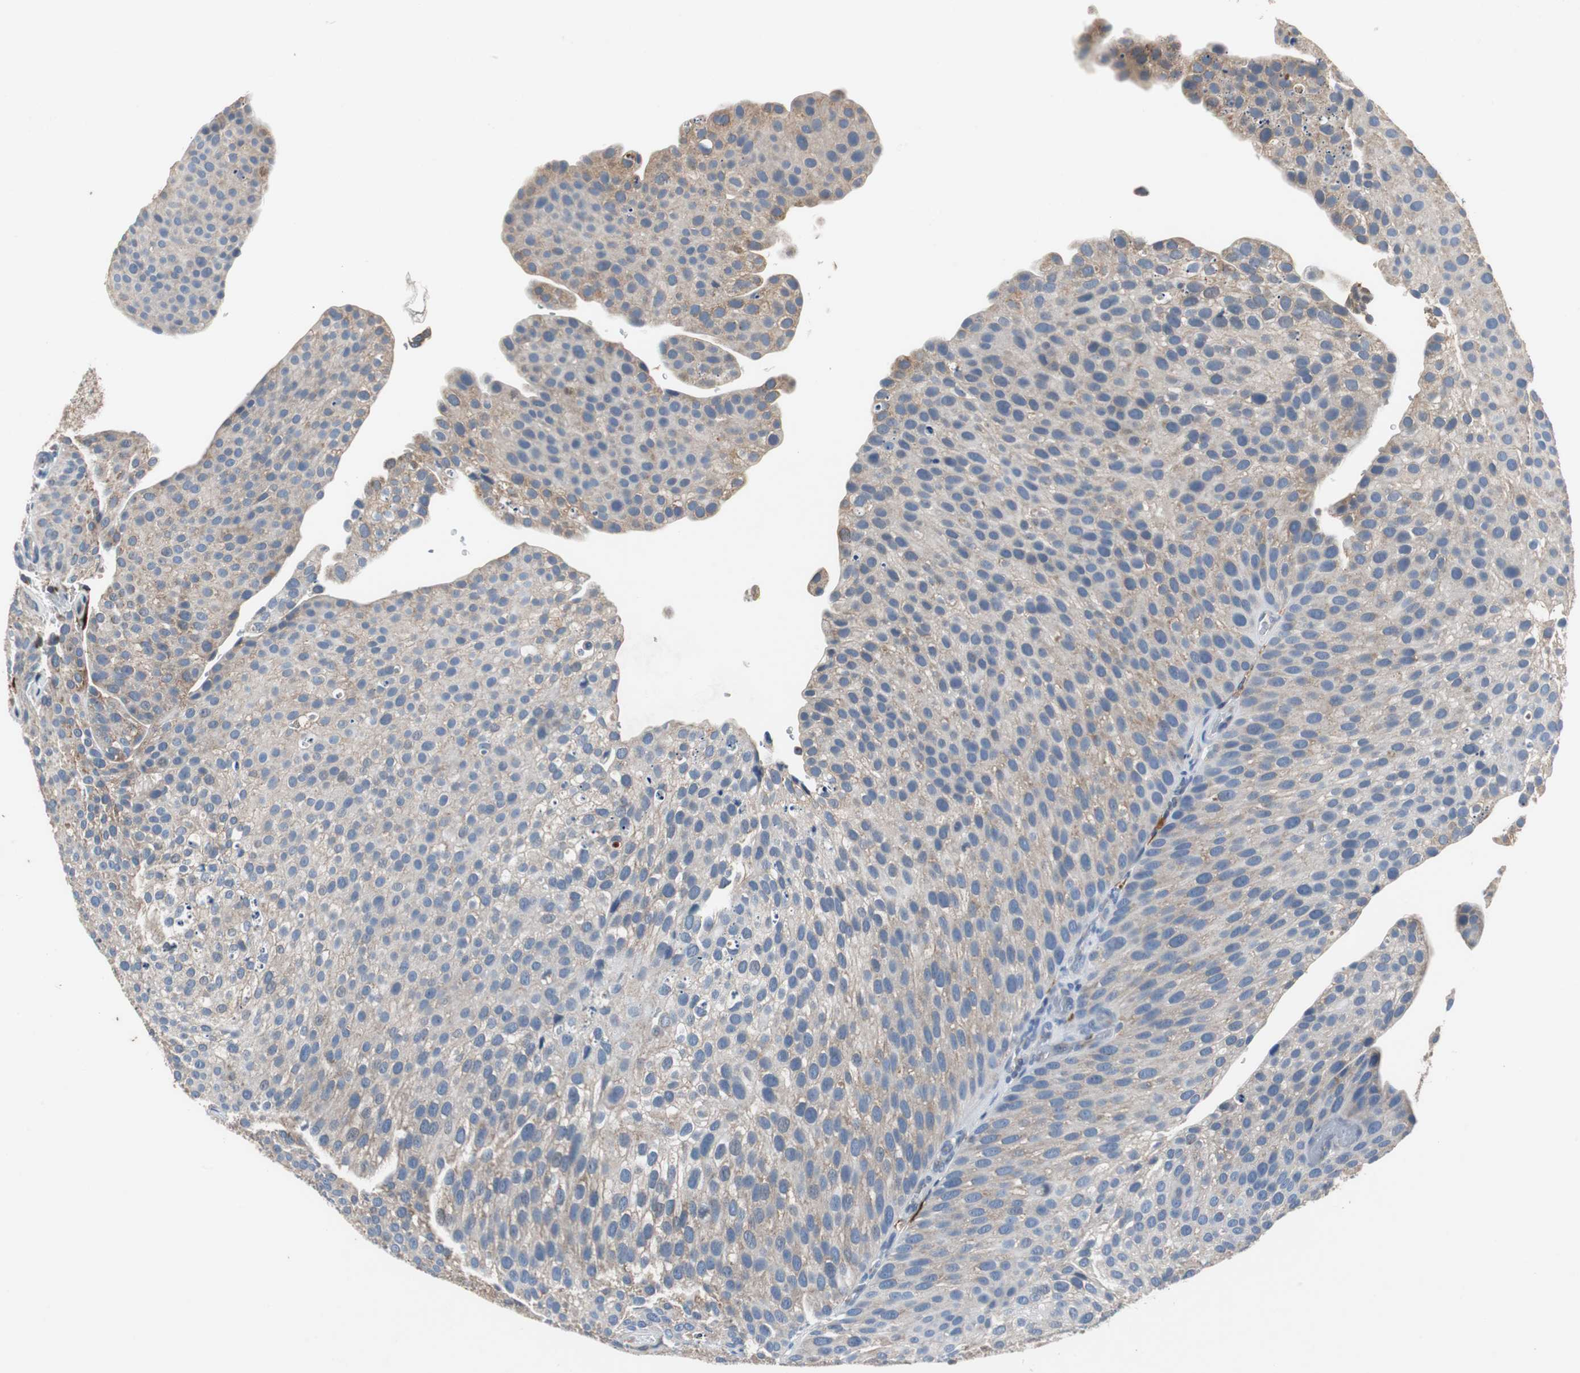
{"staining": {"intensity": "moderate", "quantity": "25%-75%", "location": "cytoplasmic/membranous"}, "tissue": "urothelial cancer", "cell_type": "Tumor cells", "image_type": "cancer", "snomed": [{"axis": "morphology", "description": "Urothelial carcinoma, Low grade"}, {"axis": "topography", "description": "Smooth muscle"}, {"axis": "topography", "description": "Urinary bladder"}], "caption": "The immunohistochemical stain labels moderate cytoplasmic/membranous staining in tumor cells of urothelial cancer tissue.", "gene": "CALB2", "patient": {"sex": "male", "age": 60}}